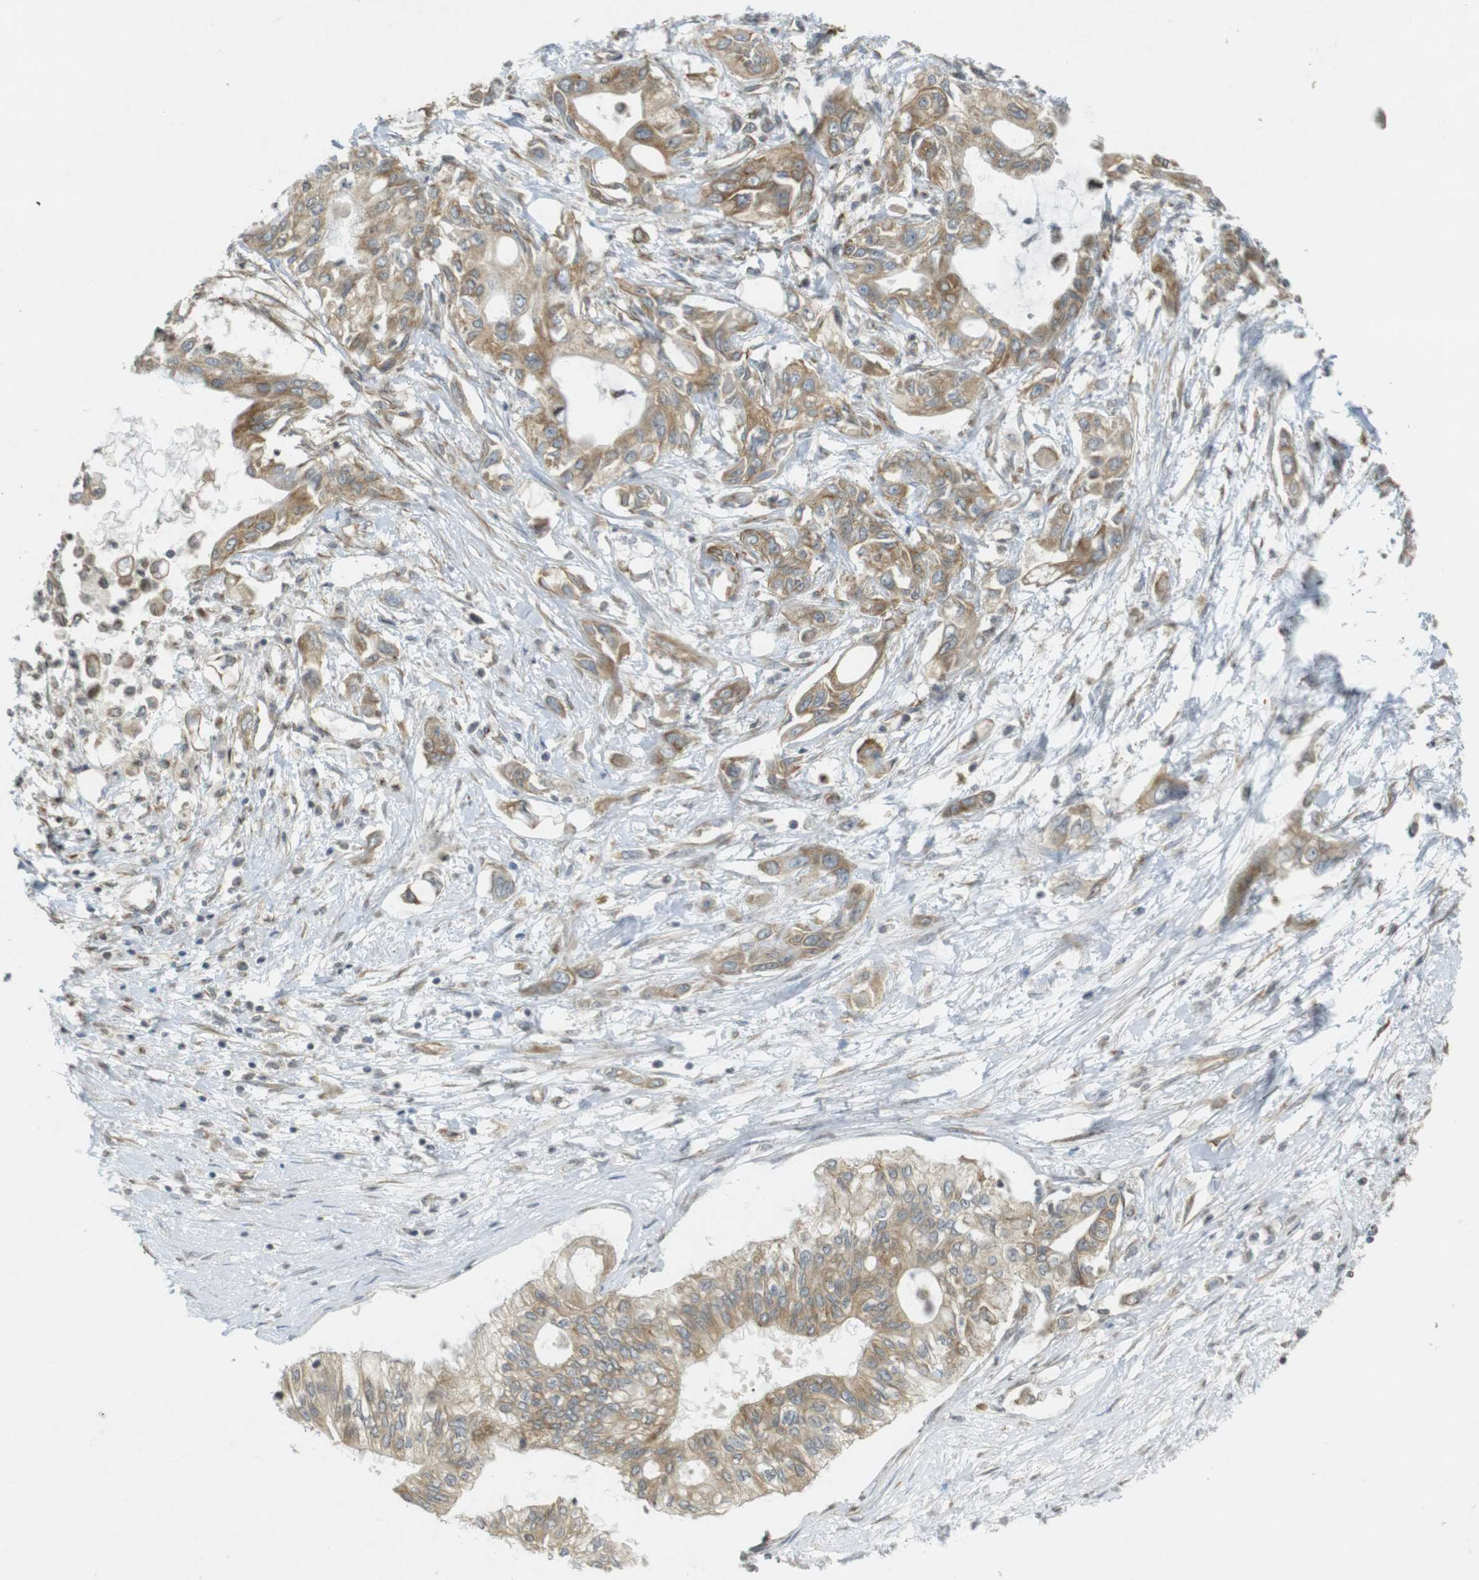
{"staining": {"intensity": "moderate", "quantity": ">75%", "location": "cytoplasmic/membranous"}, "tissue": "pancreatic cancer", "cell_type": "Tumor cells", "image_type": "cancer", "snomed": [{"axis": "morphology", "description": "Adenocarcinoma, NOS"}, {"axis": "topography", "description": "Pancreas"}], "caption": "Tumor cells reveal moderate cytoplasmic/membranous staining in about >75% of cells in pancreatic cancer (adenocarcinoma).", "gene": "KIF5B", "patient": {"sex": "female", "age": 77}}